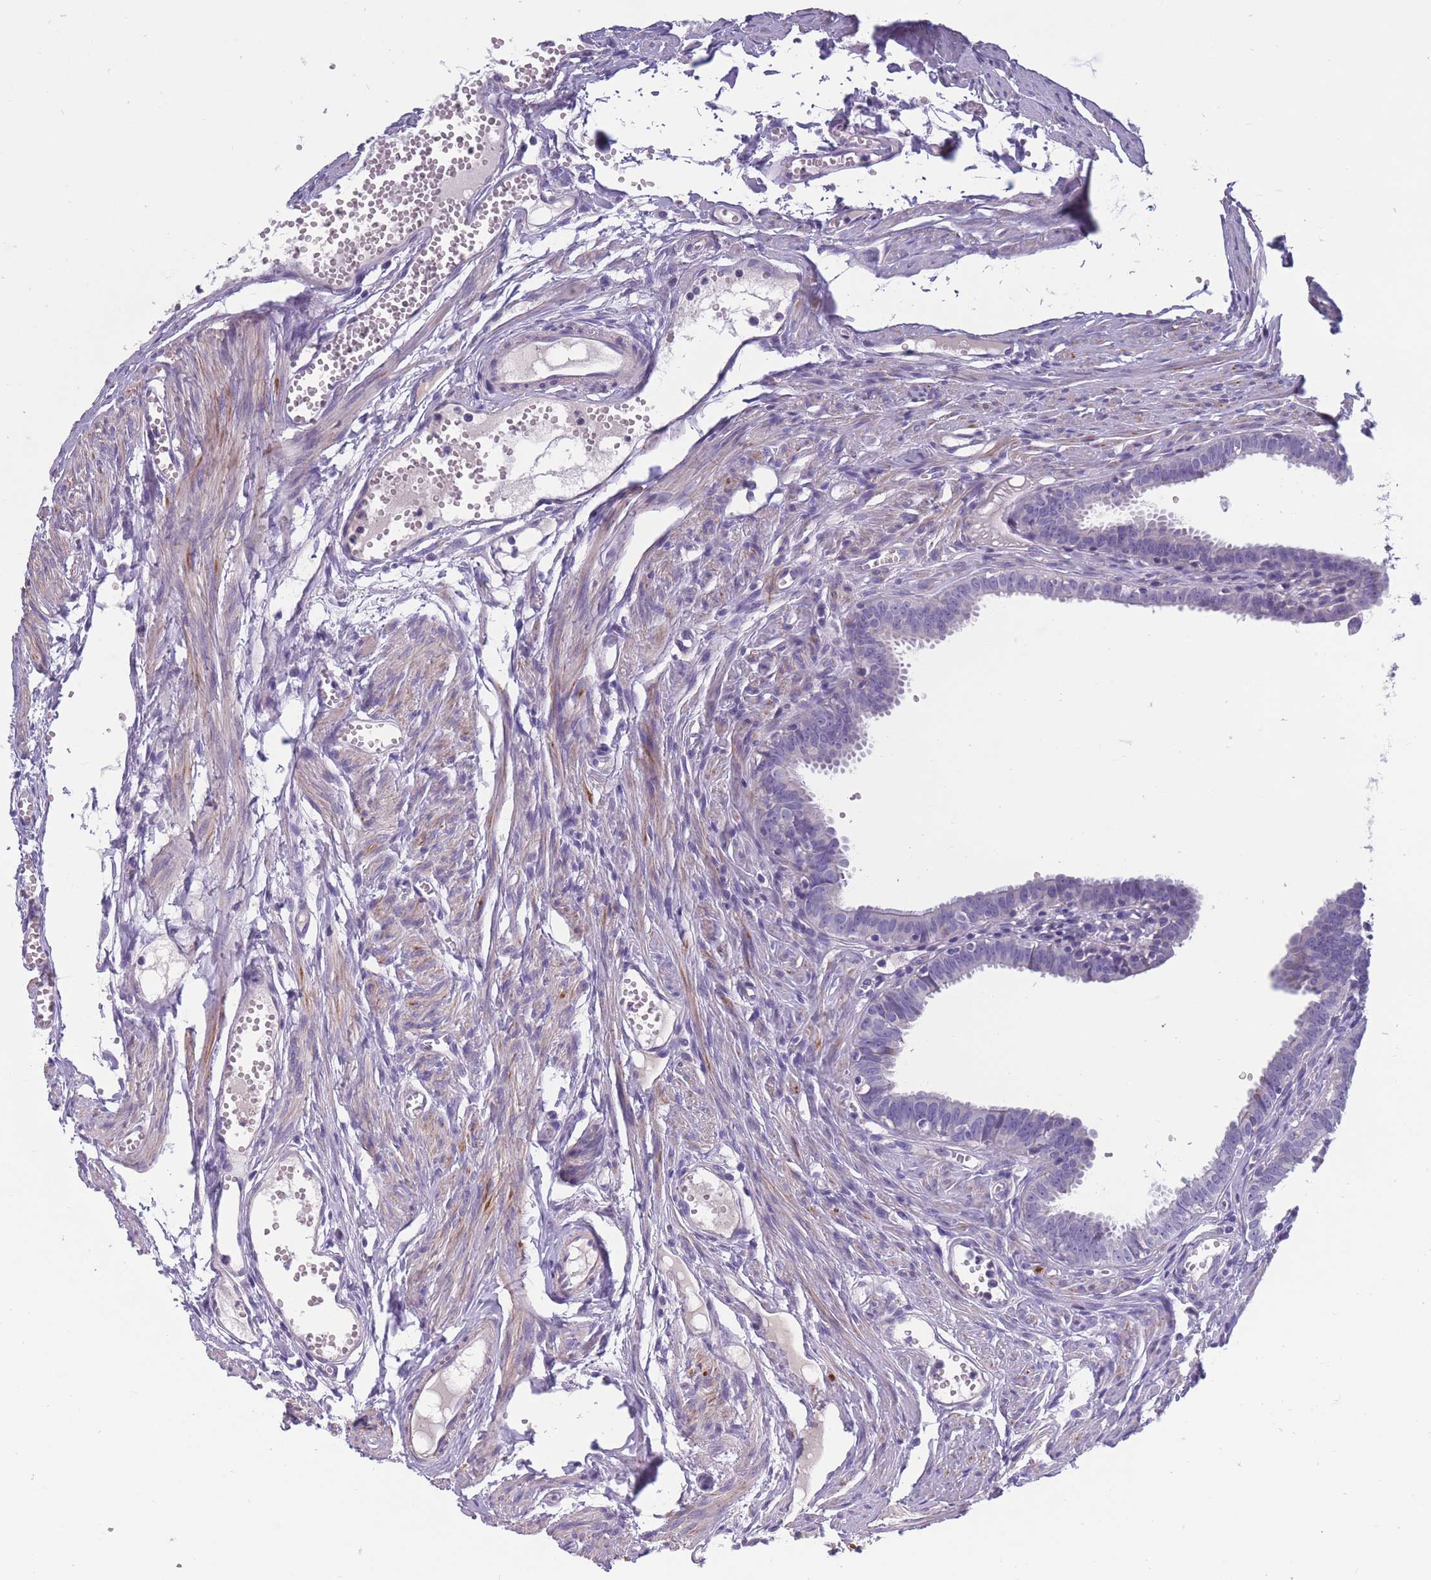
{"staining": {"intensity": "negative", "quantity": "none", "location": "none"}, "tissue": "fallopian tube", "cell_type": "Glandular cells", "image_type": "normal", "snomed": [{"axis": "morphology", "description": "Normal tissue, NOS"}, {"axis": "morphology", "description": "Carcinoma, NOS"}, {"axis": "topography", "description": "Fallopian tube"}, {"axis": "topography", "description": "Ovary"}], "caption": "Fallopian tube was stained to show a protein in brown. There is no significant positivity in glandular cells. (Stains: DAB (3,3'-diaminobenzidine) immunohistochemistry (IHC) with hematoxylin counter stain, Microscopy: brightfield microscopy at high magnification).", "gene": "OR4C5", "patient": {"sex": "female", "age": 59}}